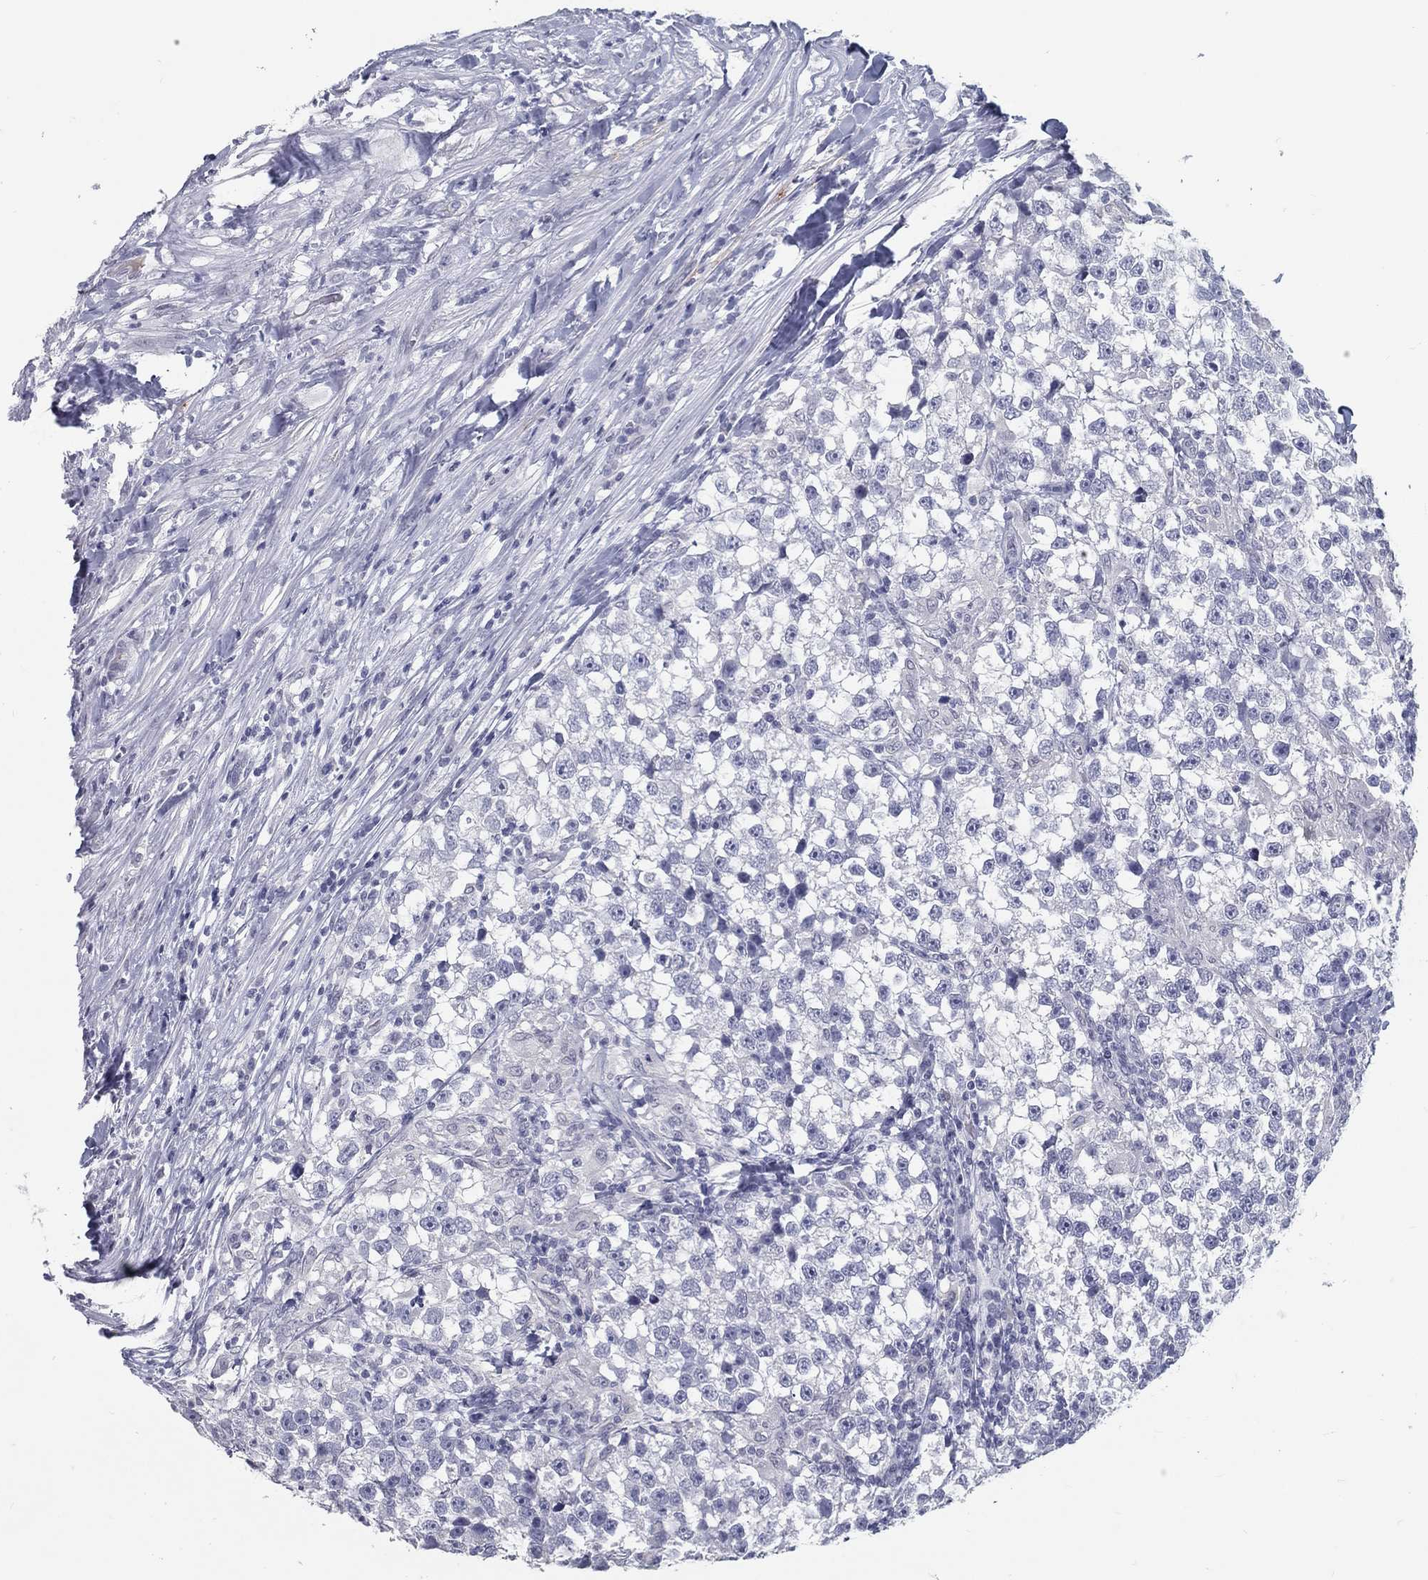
{"staining": {"intensity": "negative", "quantity": "none", "location": "none"}, "tissue": "testis cancer", "cell_type": "Tumor cells", "image_type": "cancer", "snomed": [{"axis": "morphology", "description": "Seminoma, NOS"}, {"axis": "topography", "description": "Testis"}], "caption": "DAB immunohistochemical staining of human testis seminoma exhibits no significant positivity in tumor cells.", "gene": "ACE2", "patient": {"sex": "male", "age": 46}}